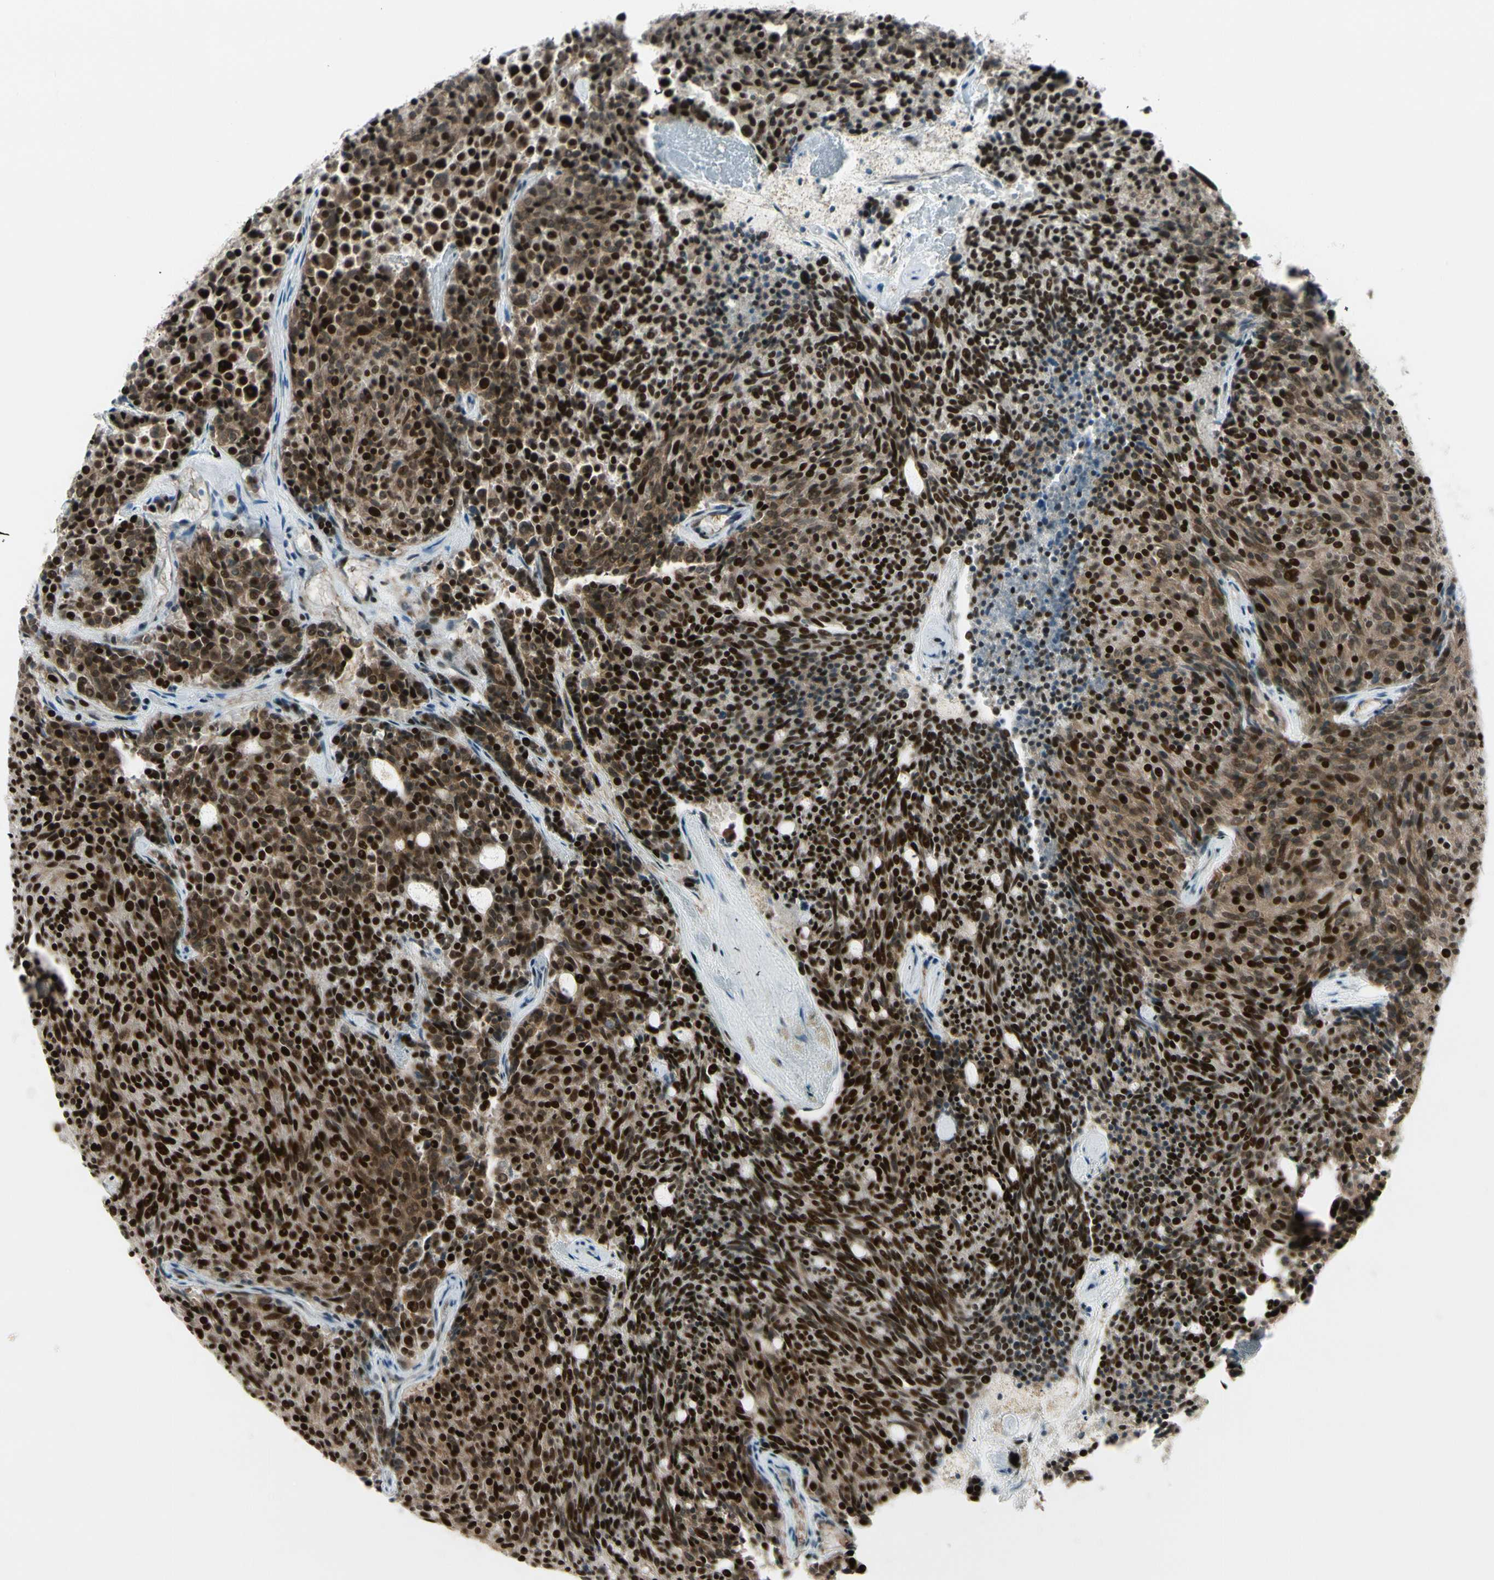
{"staining": {"intensity": "strong", "quantity": ">75%", "location": "cytoplasmic/membranous,nuclear"}, "tissue": "carcinoid", "cell_type": "Tumor cells", "image_type": "cancer", "snomed": [{"axis": "morphology", "description": "Carcinoid, malignant, NOS"}, {"axis": "topography", "description": "Pancreas"}], "caption": "Strong cytoplasmic/membranous and nuclear staining is identified in about >75% of tumor cells in carcinoid (malignant).", "gene": "CHAMP1", "patient": {"sex": "female", "age": 54}}